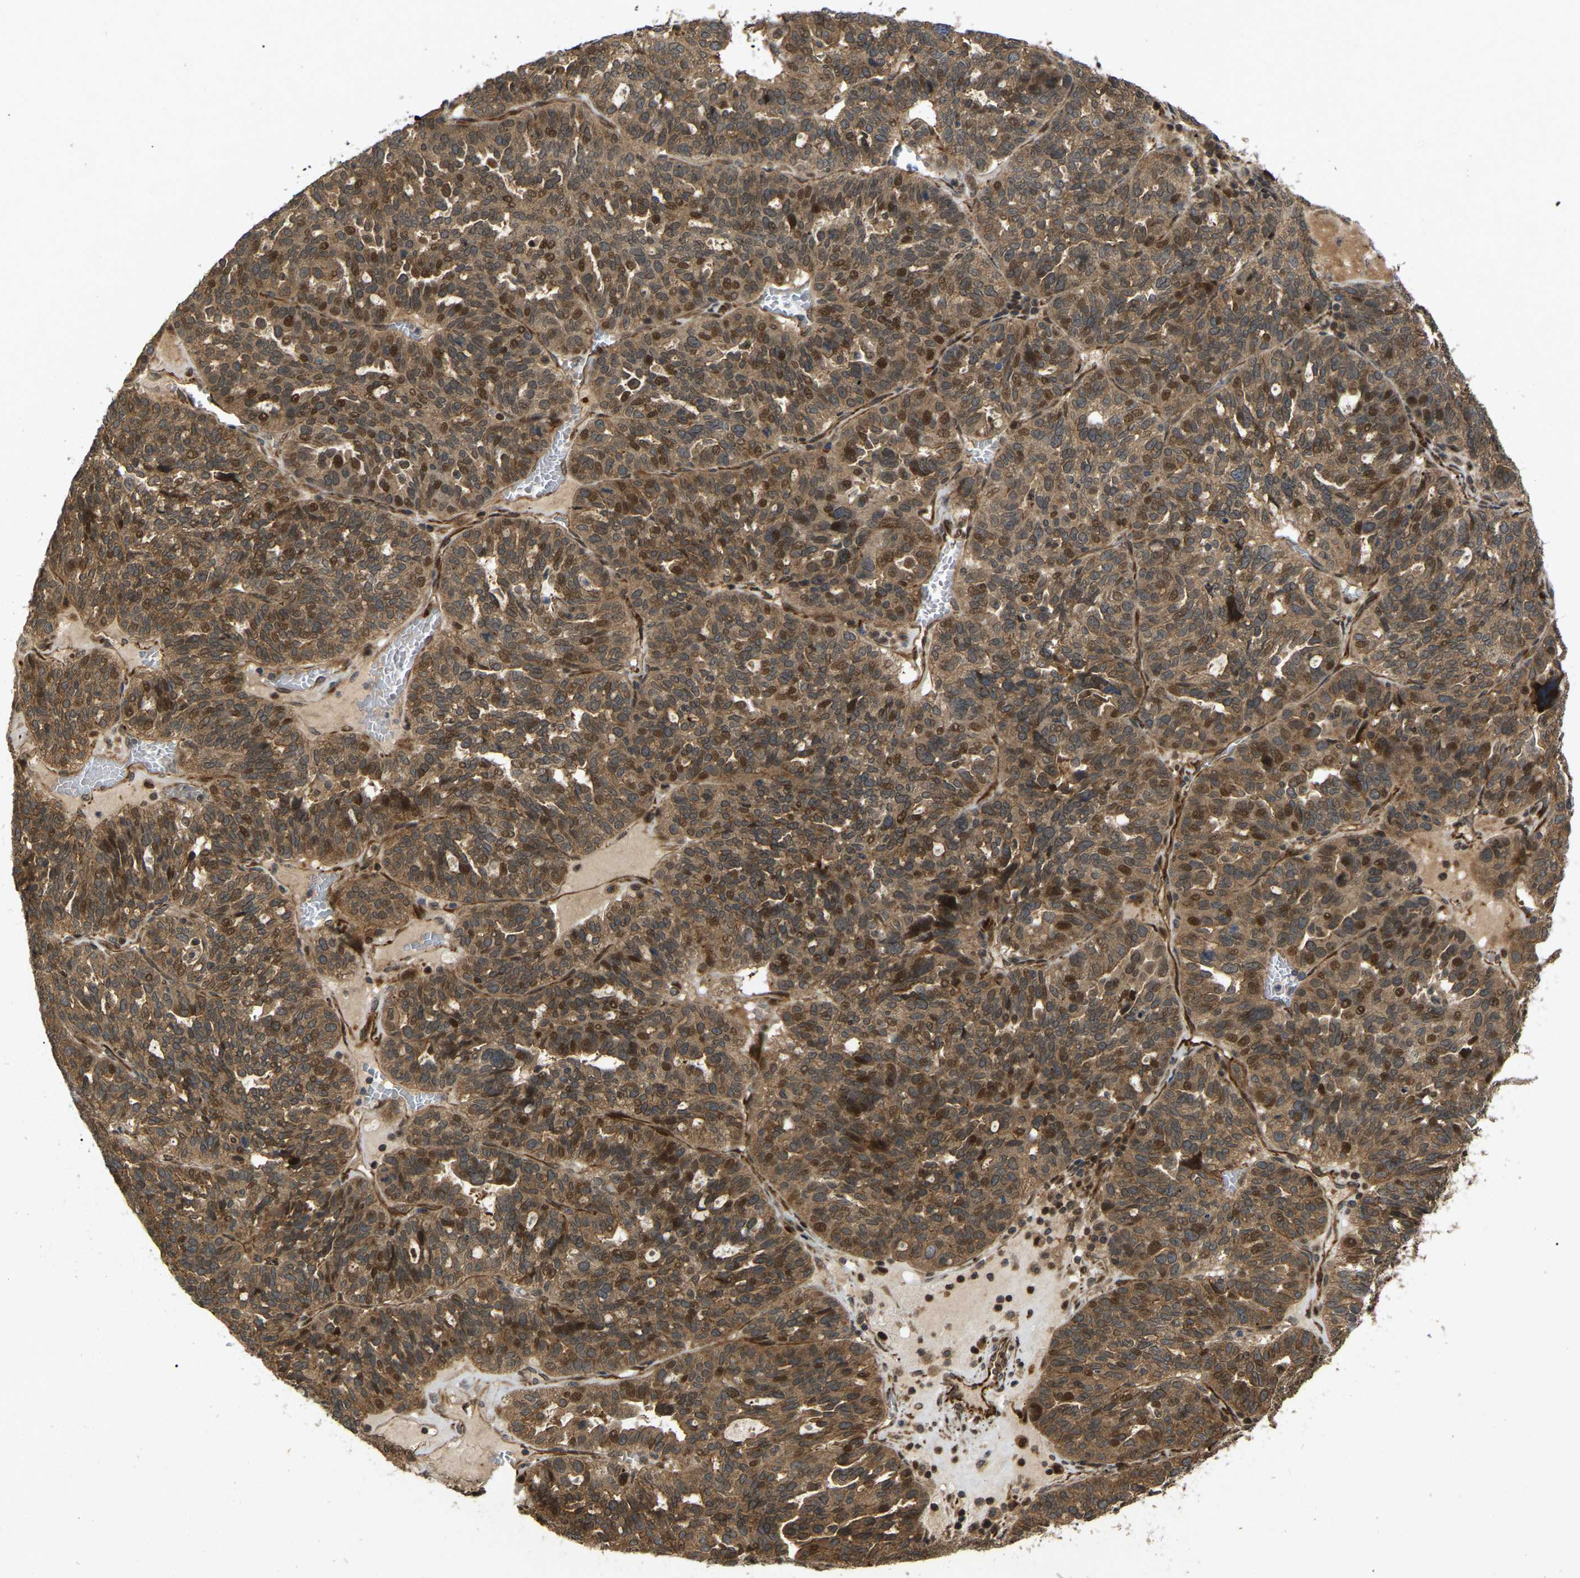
{"staining": {"intensity": "moderate", "quantity": ">75%", "location": "cytoplasmic/membranous,nuclear"}, "tissue": "ovarian cancer", "cell_type": "Tumor cells", "image_type": "cancer", "snomed": [{"axis": "morphology", "description": "Cystadenocarcinoma, serous, NOS"}, {"axis": "topography", "description": "Ovary"}], "caption": "The histopathology image displays a brown stain indicating the presence of a protein in the cytoplasmic/membranous and nuclear of tumor cells in ovarian serous cystadenocarcinoma.", "gene": "KIAA1549", "patient": {"sex": "female", "age": 59}}